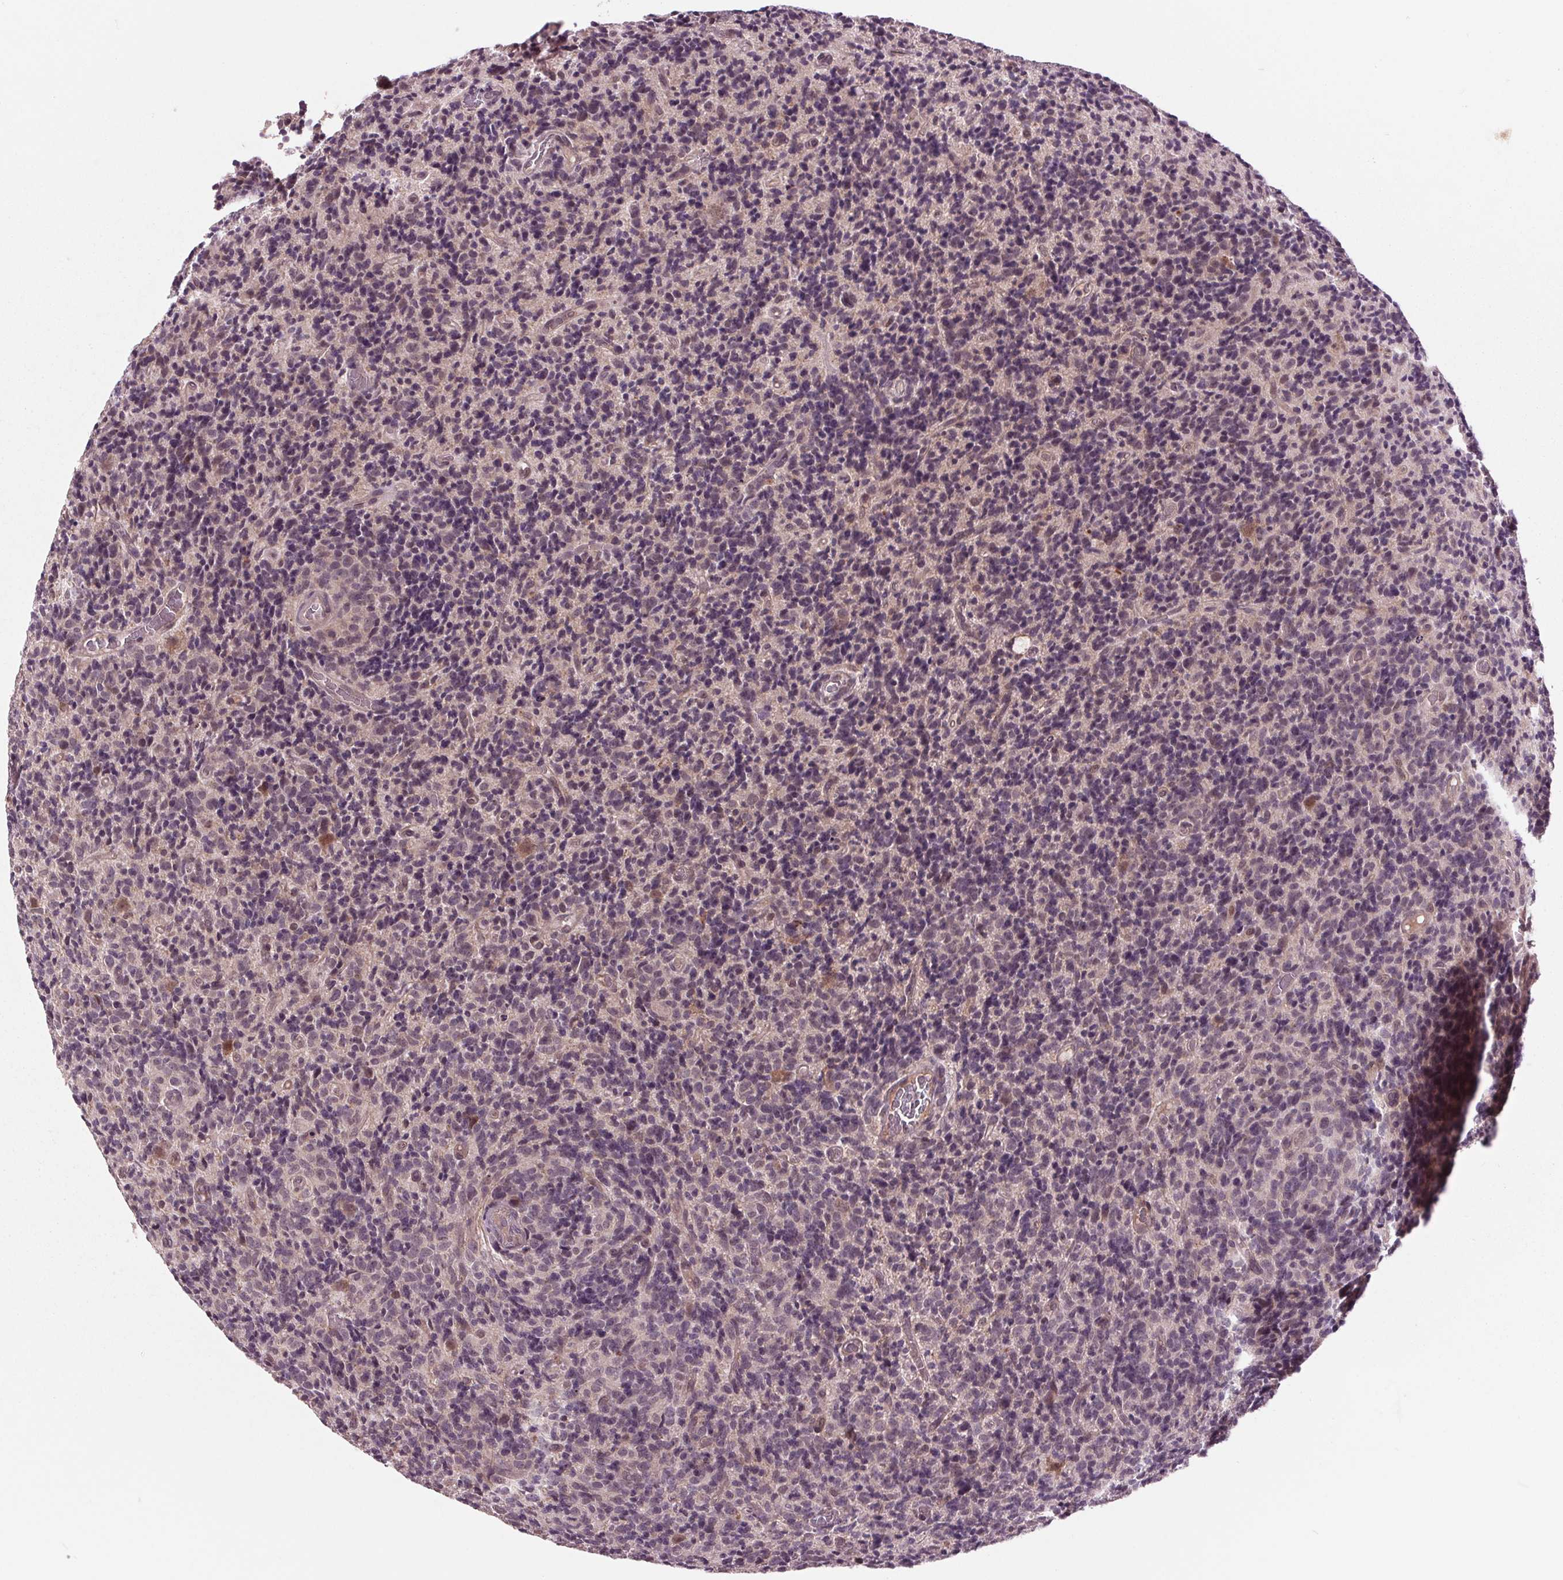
{"staining": {"intensity": "negative", "quantity": "none", "location": "none"}, "tissue": "glioma", "cell_type": "Tumor cells", "image_type": "cancer", "snomed": [{"axis": "morphology", "description": "Glioma, malignant, High grade"}, {"axis": "topography", "description": "Brain"}], "caption": "Malignant glioma (high-grade) was stained to show a protein in brown. There is no significant positivity in tumor cells. (DAB immunohistochemistry, high magnification).", "gene": "MAPK8", "patient": {"sex": "male", "age": 76}}